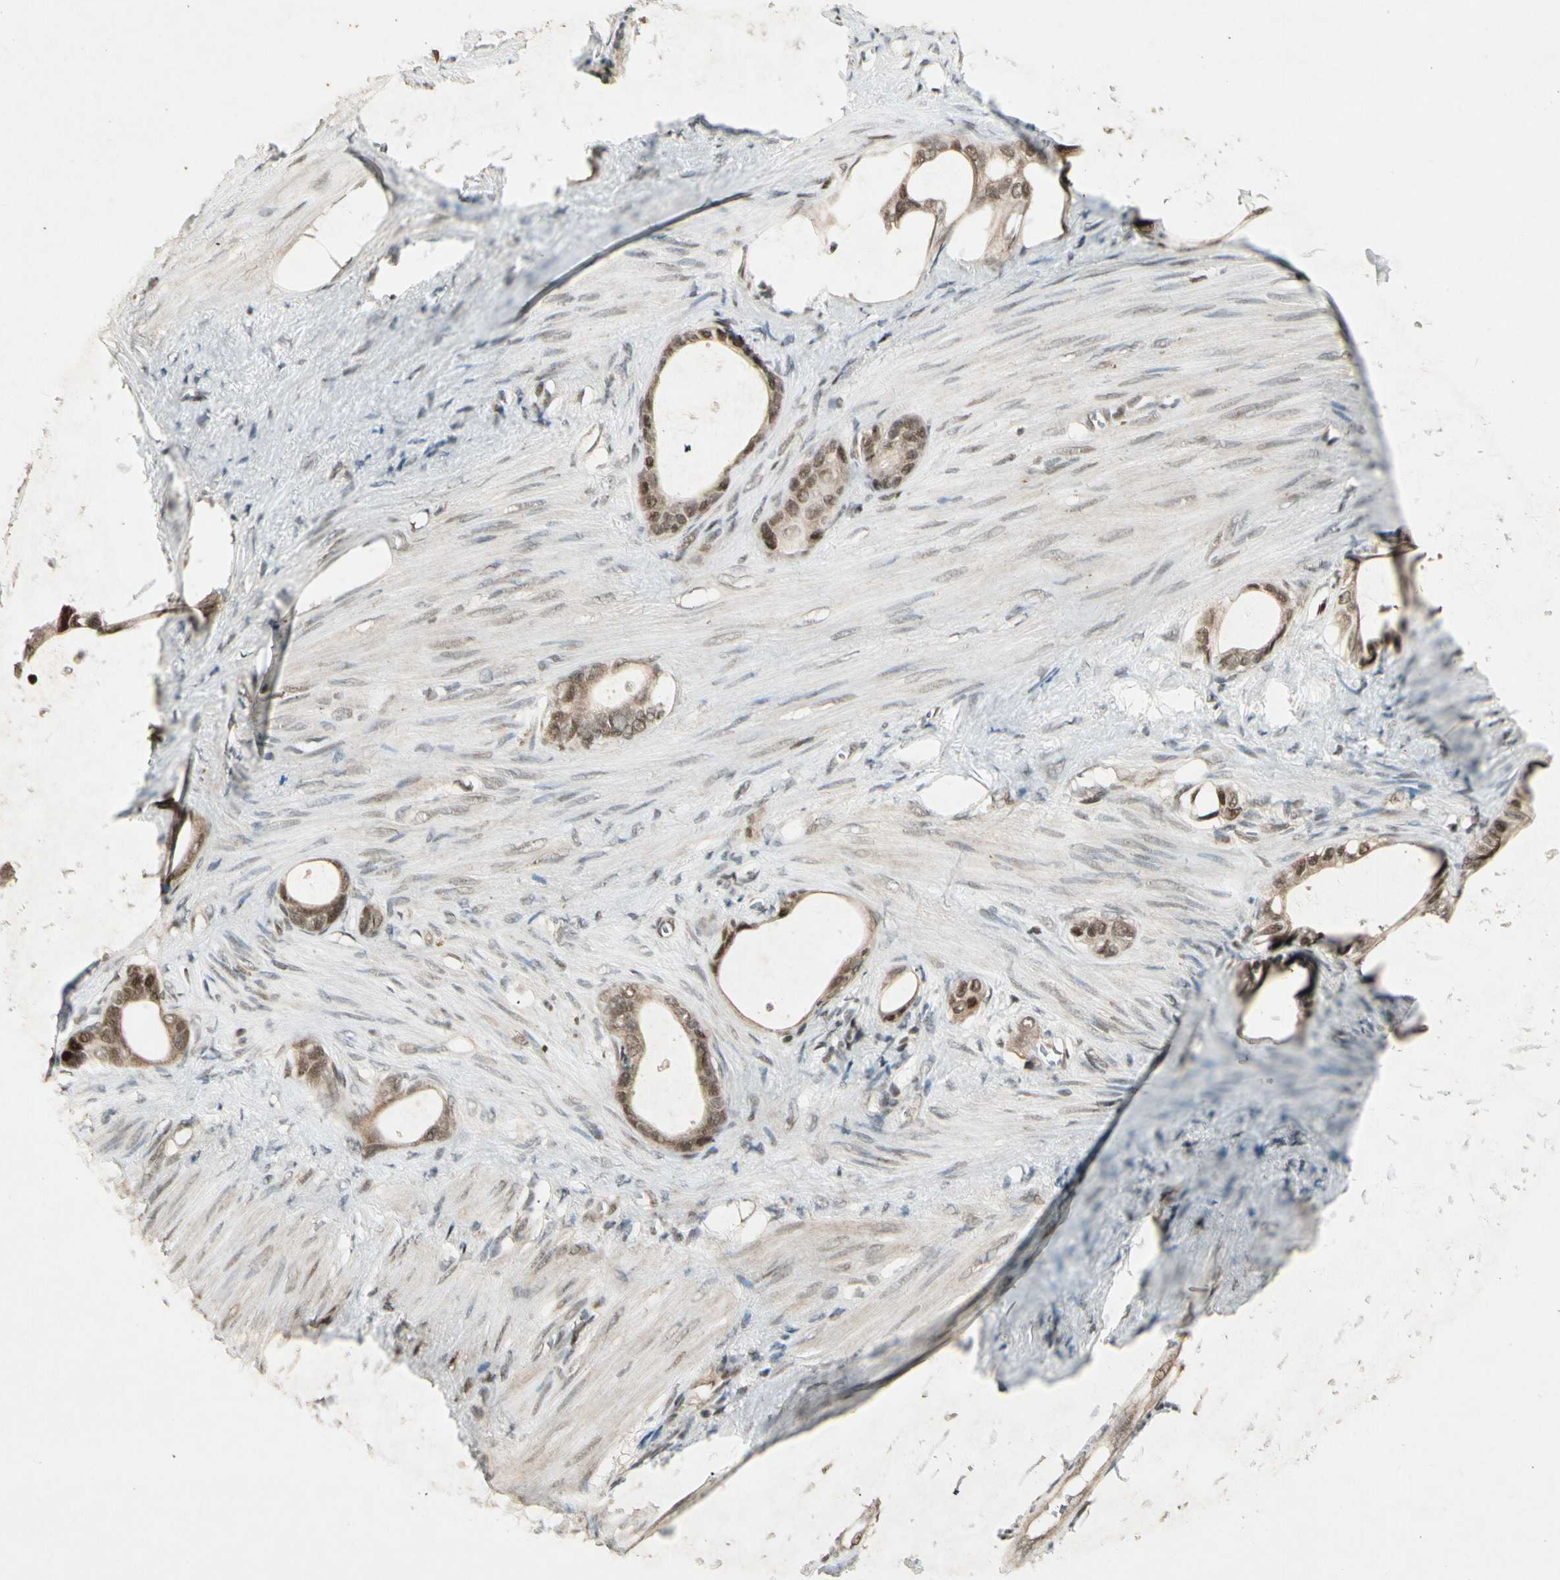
{"staining": {"intensity": "moderate", "quantity": ">75%", "location": "nuclear"}, "tissue": "stomach cancer", "cell_type": "Tumor cells", "image_type": "cancer", "snomed": [{"axis": "morphology", "description": "Adenocarcinoma, NOS"}, {"axis": "topography", "description": "Stomach"}], "caption": "The immunohistochemical stain highlights moderate nuclear positivity in tumor cells of stomach cancer tissue.", "gene": "CDK11A", "patient": {"sex": "female", "age": 75}}